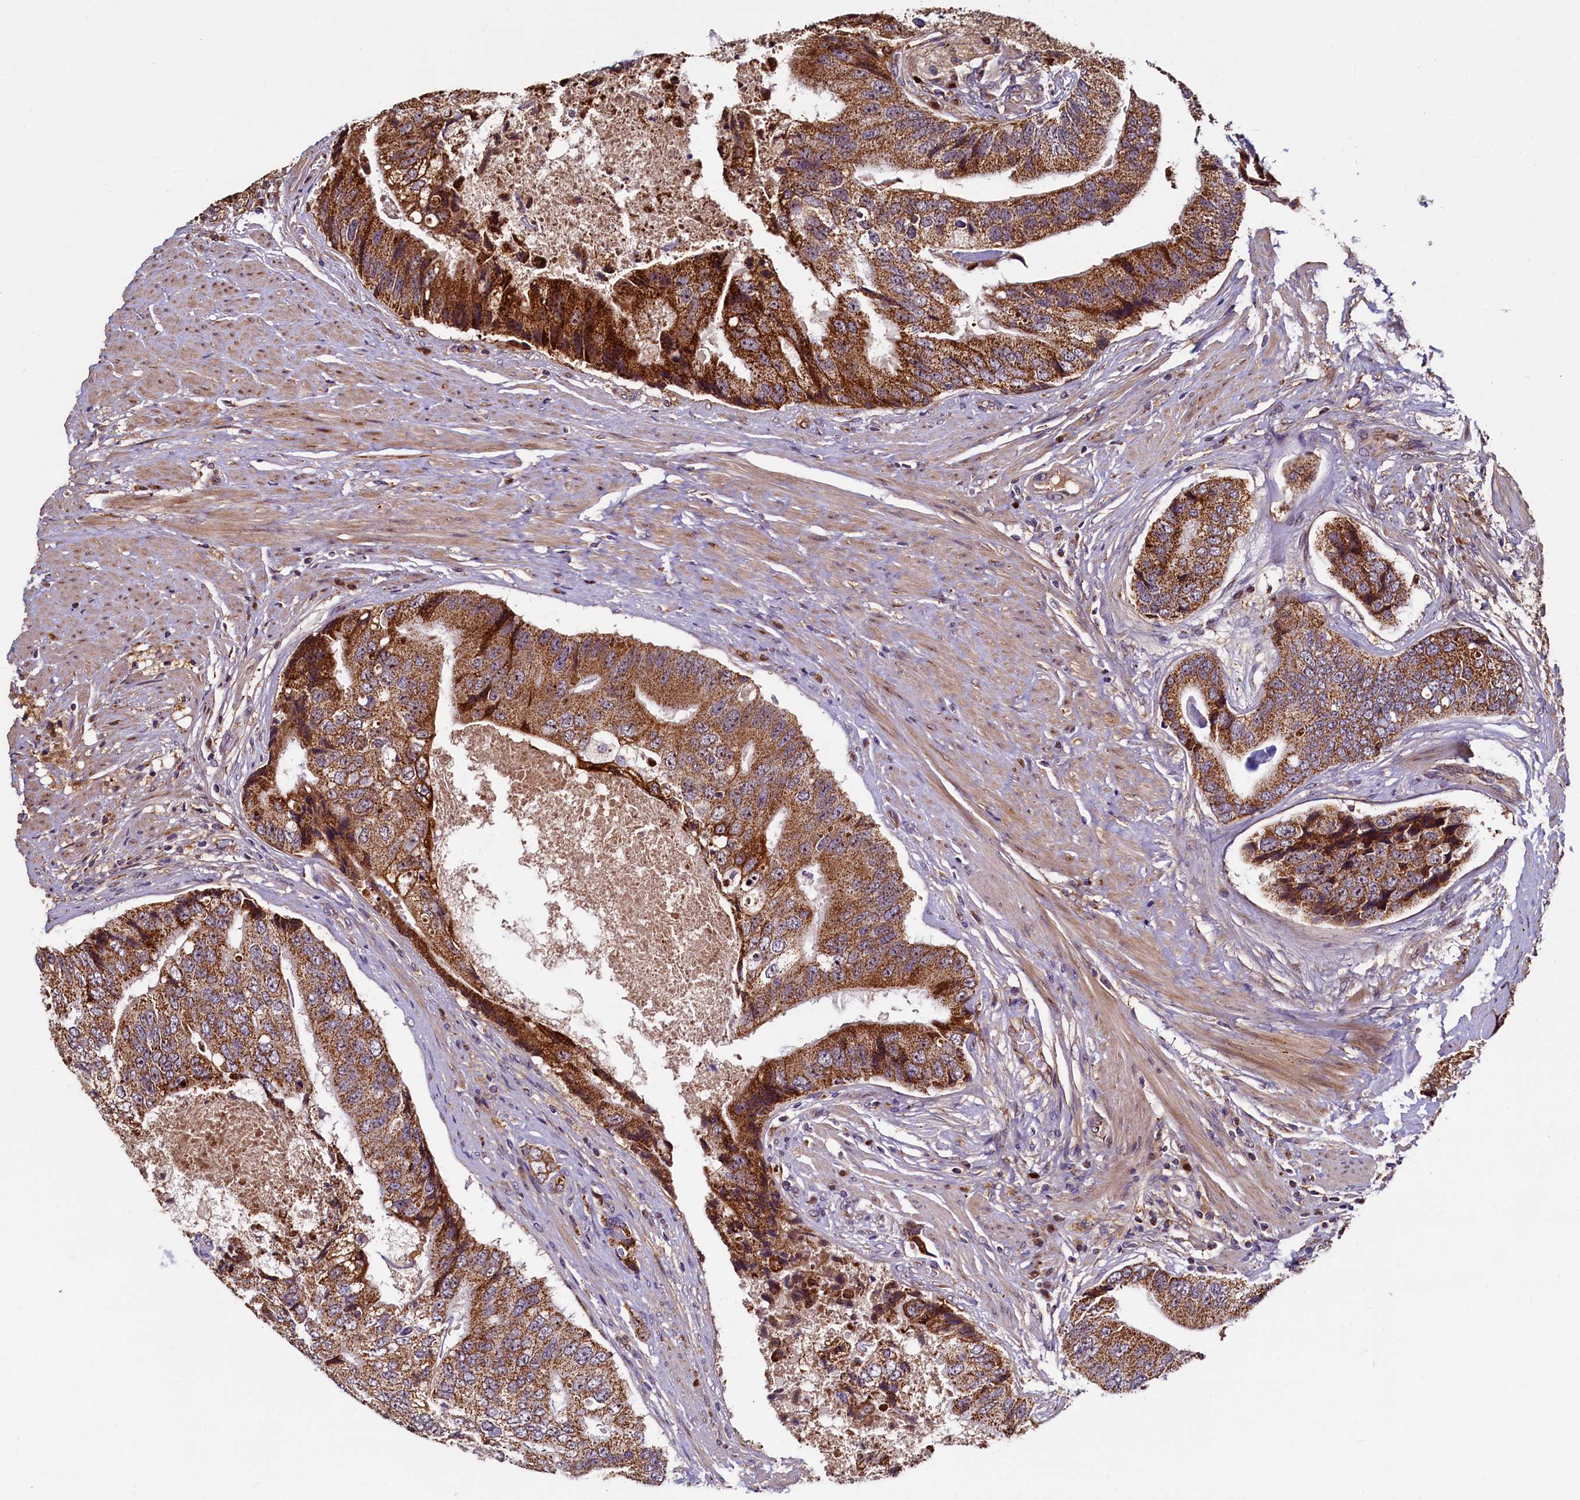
{"staining": {"intensity": "moderate", "quantity": ">75%", "location": "cytoplasmic/membranous"}, "tissue": "prostate cancer", "cell_type": "Tumor cells", "image_type": "cancer", "snomed": [{"axis": "morphology", "description": "Adenocarcinoma, High grade"}, {"axis": "topography", "description": "Prostate"}], "caption": "Approximately >75% of tumor cells in human prostate cancer (high-grade adenocarcinoma) reveal moderate cytoplasmic/membranous protein positivity as visualized by brown immunohistochemical staining.", "gene": "NCKAP5L", "patient": {"sex": "male", "age": 70}}